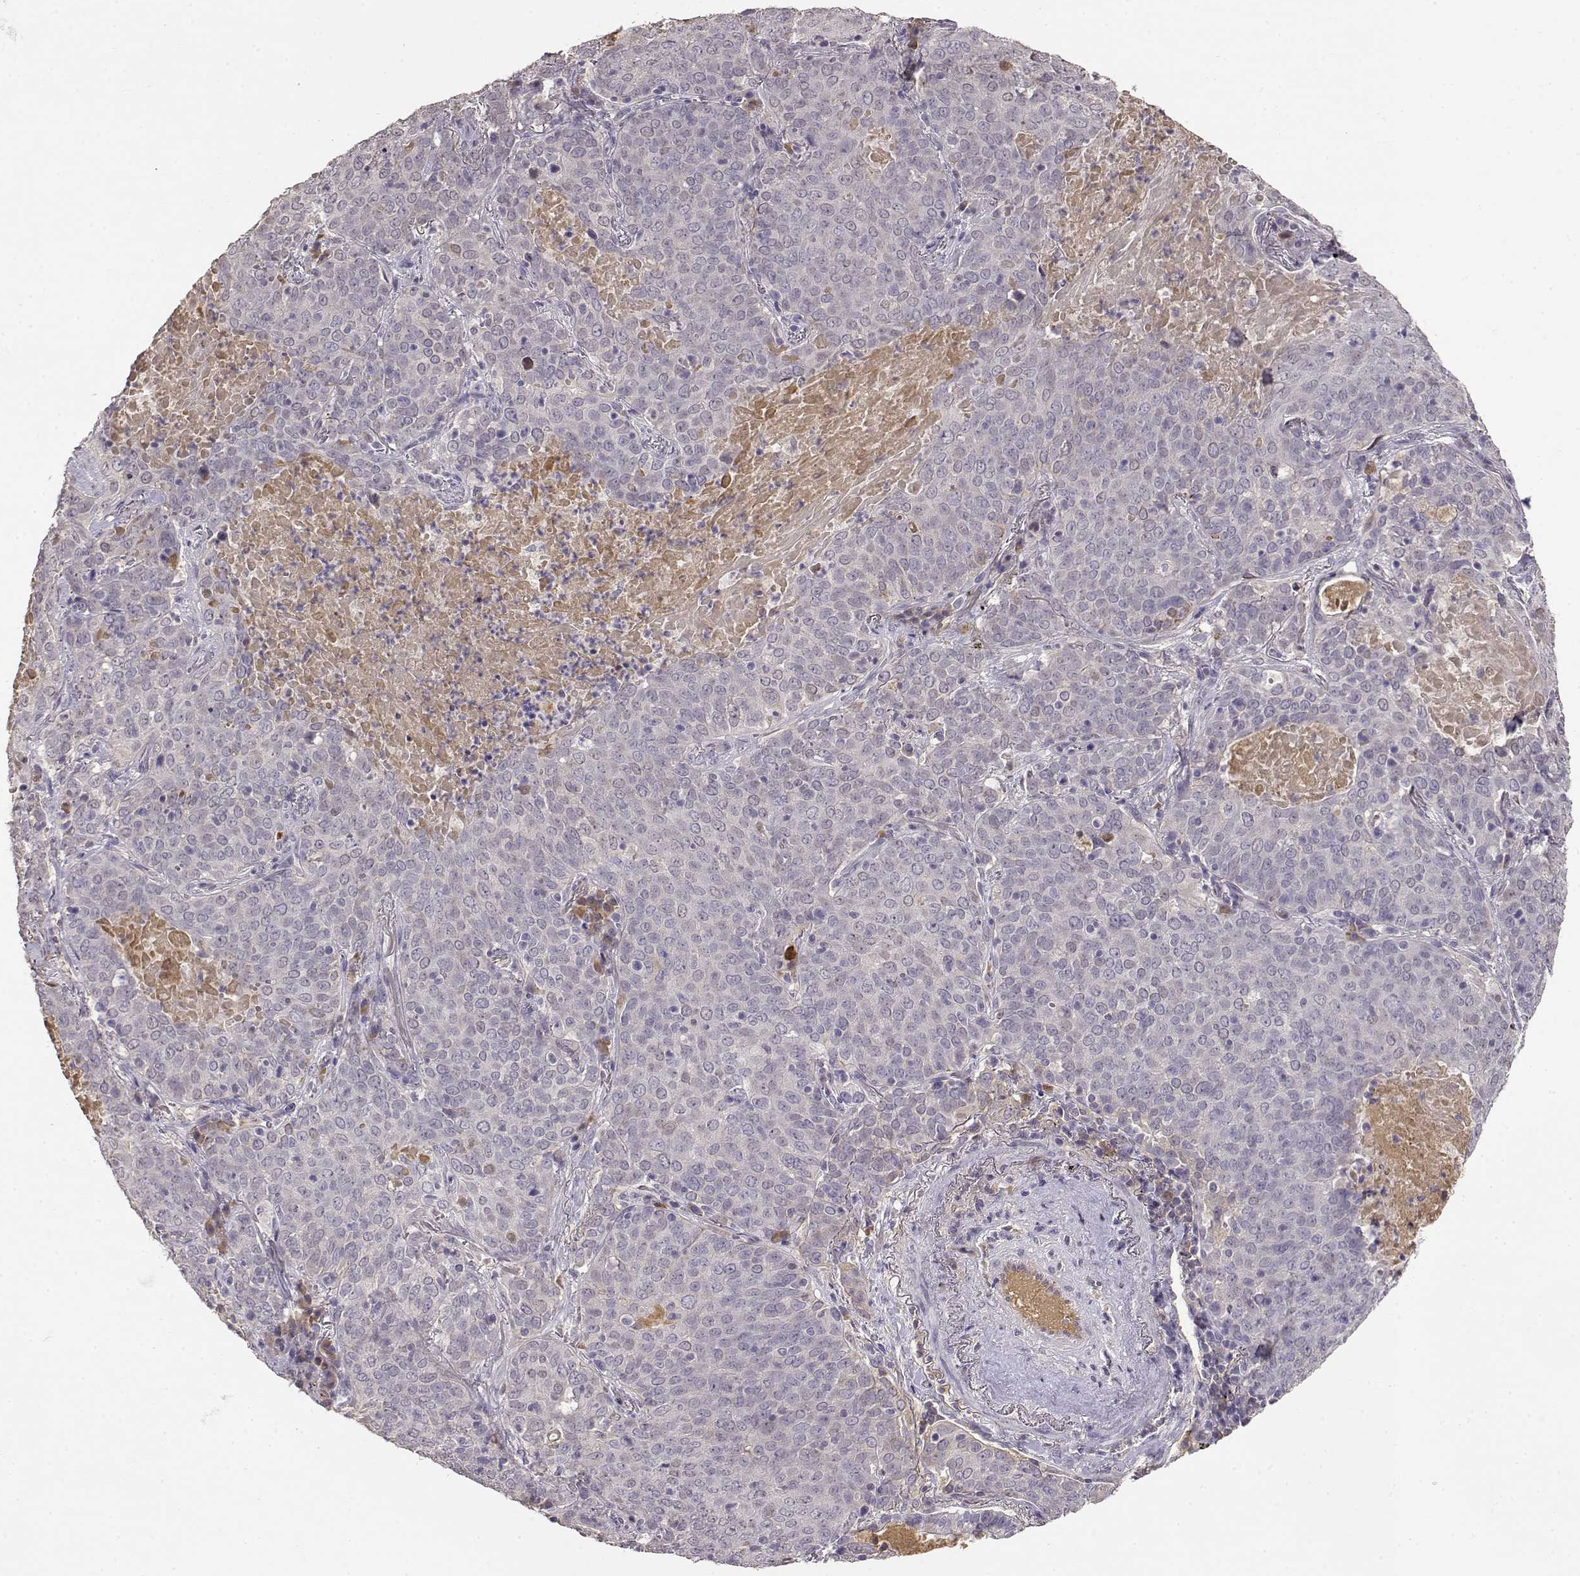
{"staining": {"intensity": "moderate", "quantity": "<25%", "location": "cytoplasmic/membranous"}, "tissue": "lung cancer", "cell_type": "Tumor cells", "image_type": "cancer", "snomed": [{"axis": "morphology", "description": "Squamous cell carcinoma, NOS"}, {"axis": "topography", "description": "Lung"}], "caption": "Squamous cell carcinoma (lung) was stained to show a protein in brown. There is low levels of moderate cytoplasmic/membranous staining in approximately <25% of tumor cells.", "gene": "TACR1", "patient": {"sex": "male", "age": 82}}